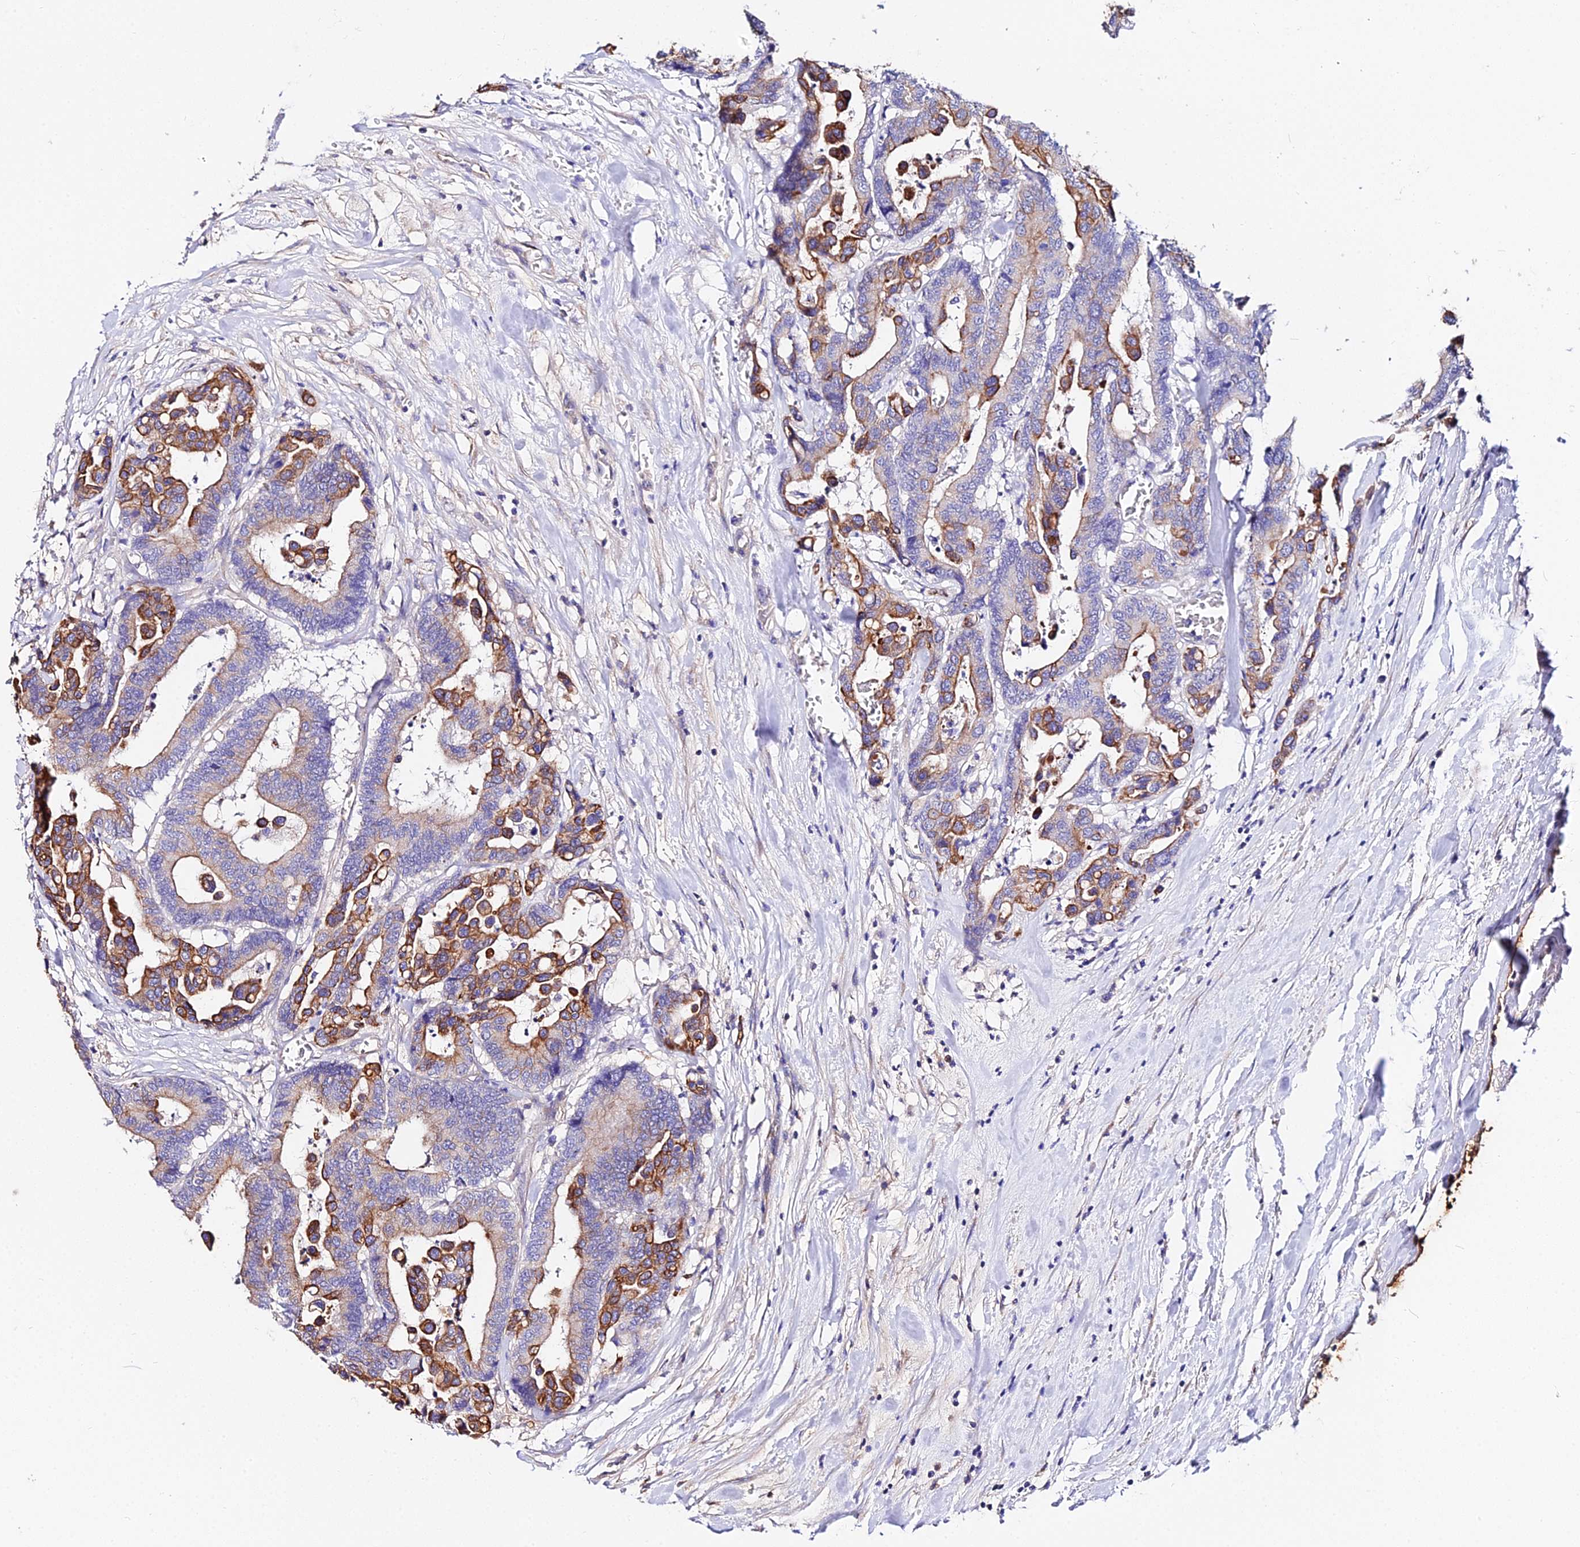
{"staining": {"intensity": "moderate", "quantity": ">75%", "location": "cytoplasmic/membranous"}, "tissue": "colorectal cancer", "cell_type": "Tumor cells", "image_type": "cancer", "snomed": [{"axis": "morphology", "description": "Normal tissue, NOS"}, {"axis": "morphology", "description": "Adenocarcinoma, NOS"}, {"axis": "topography", "description": "Colon"}], "caption": "Protein expression analysis of colorectal cancer (adenocarcinoma) shows moderate cytoplasmic/membranous staining in about >75% of tumor cells. Using DAB (3,3'-diaminobenzidine) (brown) and hematoxylin (blue) stains, captured at high magnification using brightfield microscopy.", "gene": "DAW1", "patient": {"sex": "male", "age": 82}}